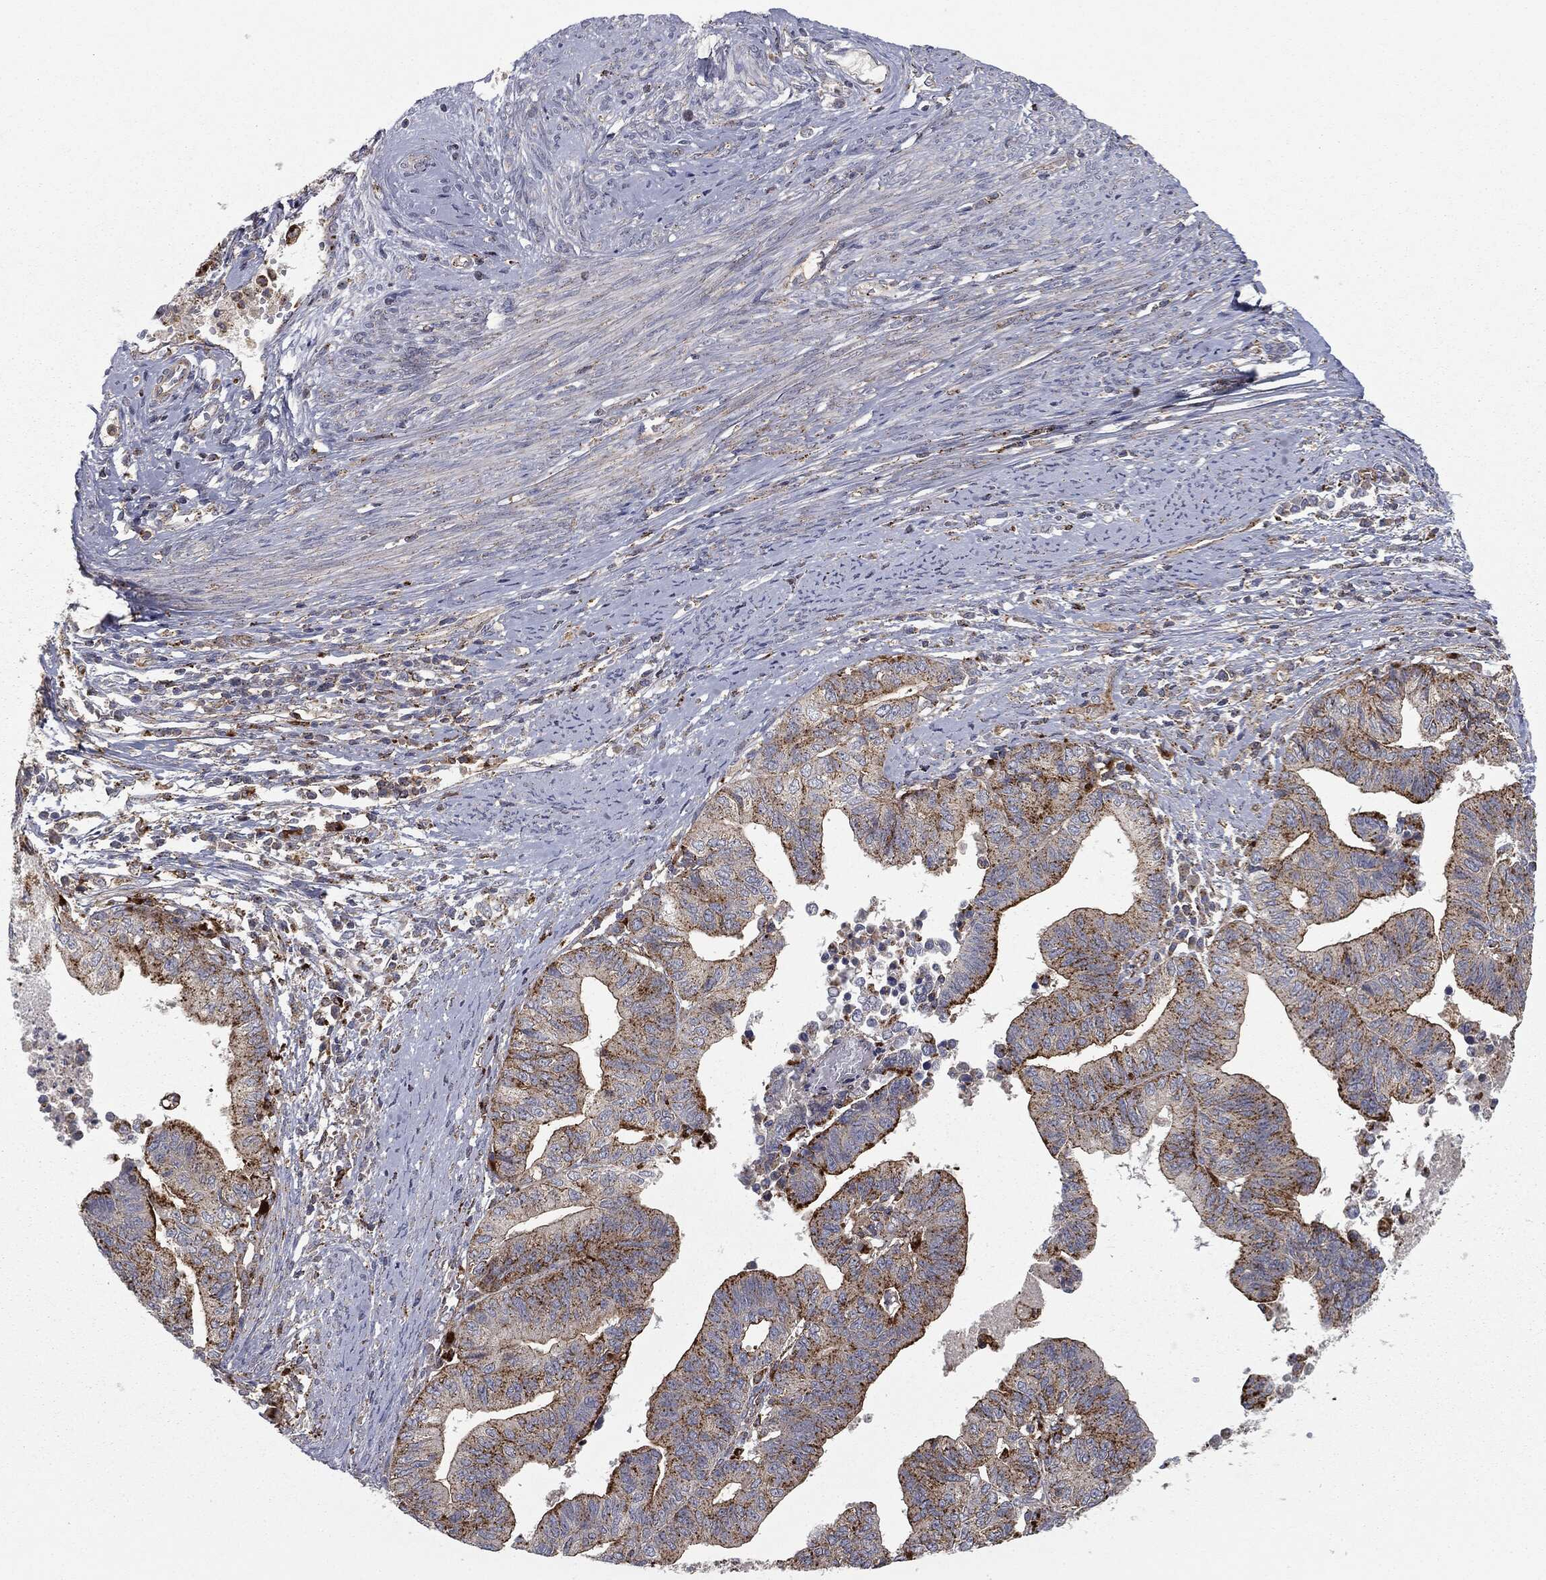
{"staining": {"intensity": "moderate", "quantity": ">75%", "location": "cytoplasmic/membranous"}, "tissue": "endometrial cancer", "cell_type": "Tumor cells", "image_type": "cancer", "snomed": [{"axis": "morphology", "description": "Adenocarcinoma, NOS"}, {"axis": "topography", "description": "Endometrium"}], "caption": "Endometrial cancer was stained to show a protein in brown. There is medium levels of moderate cytoplasmic/membranous positivity in about >75% of tumor cells.", "gene": "CTSA", "patient": {"sex": "female", "age": 65}}